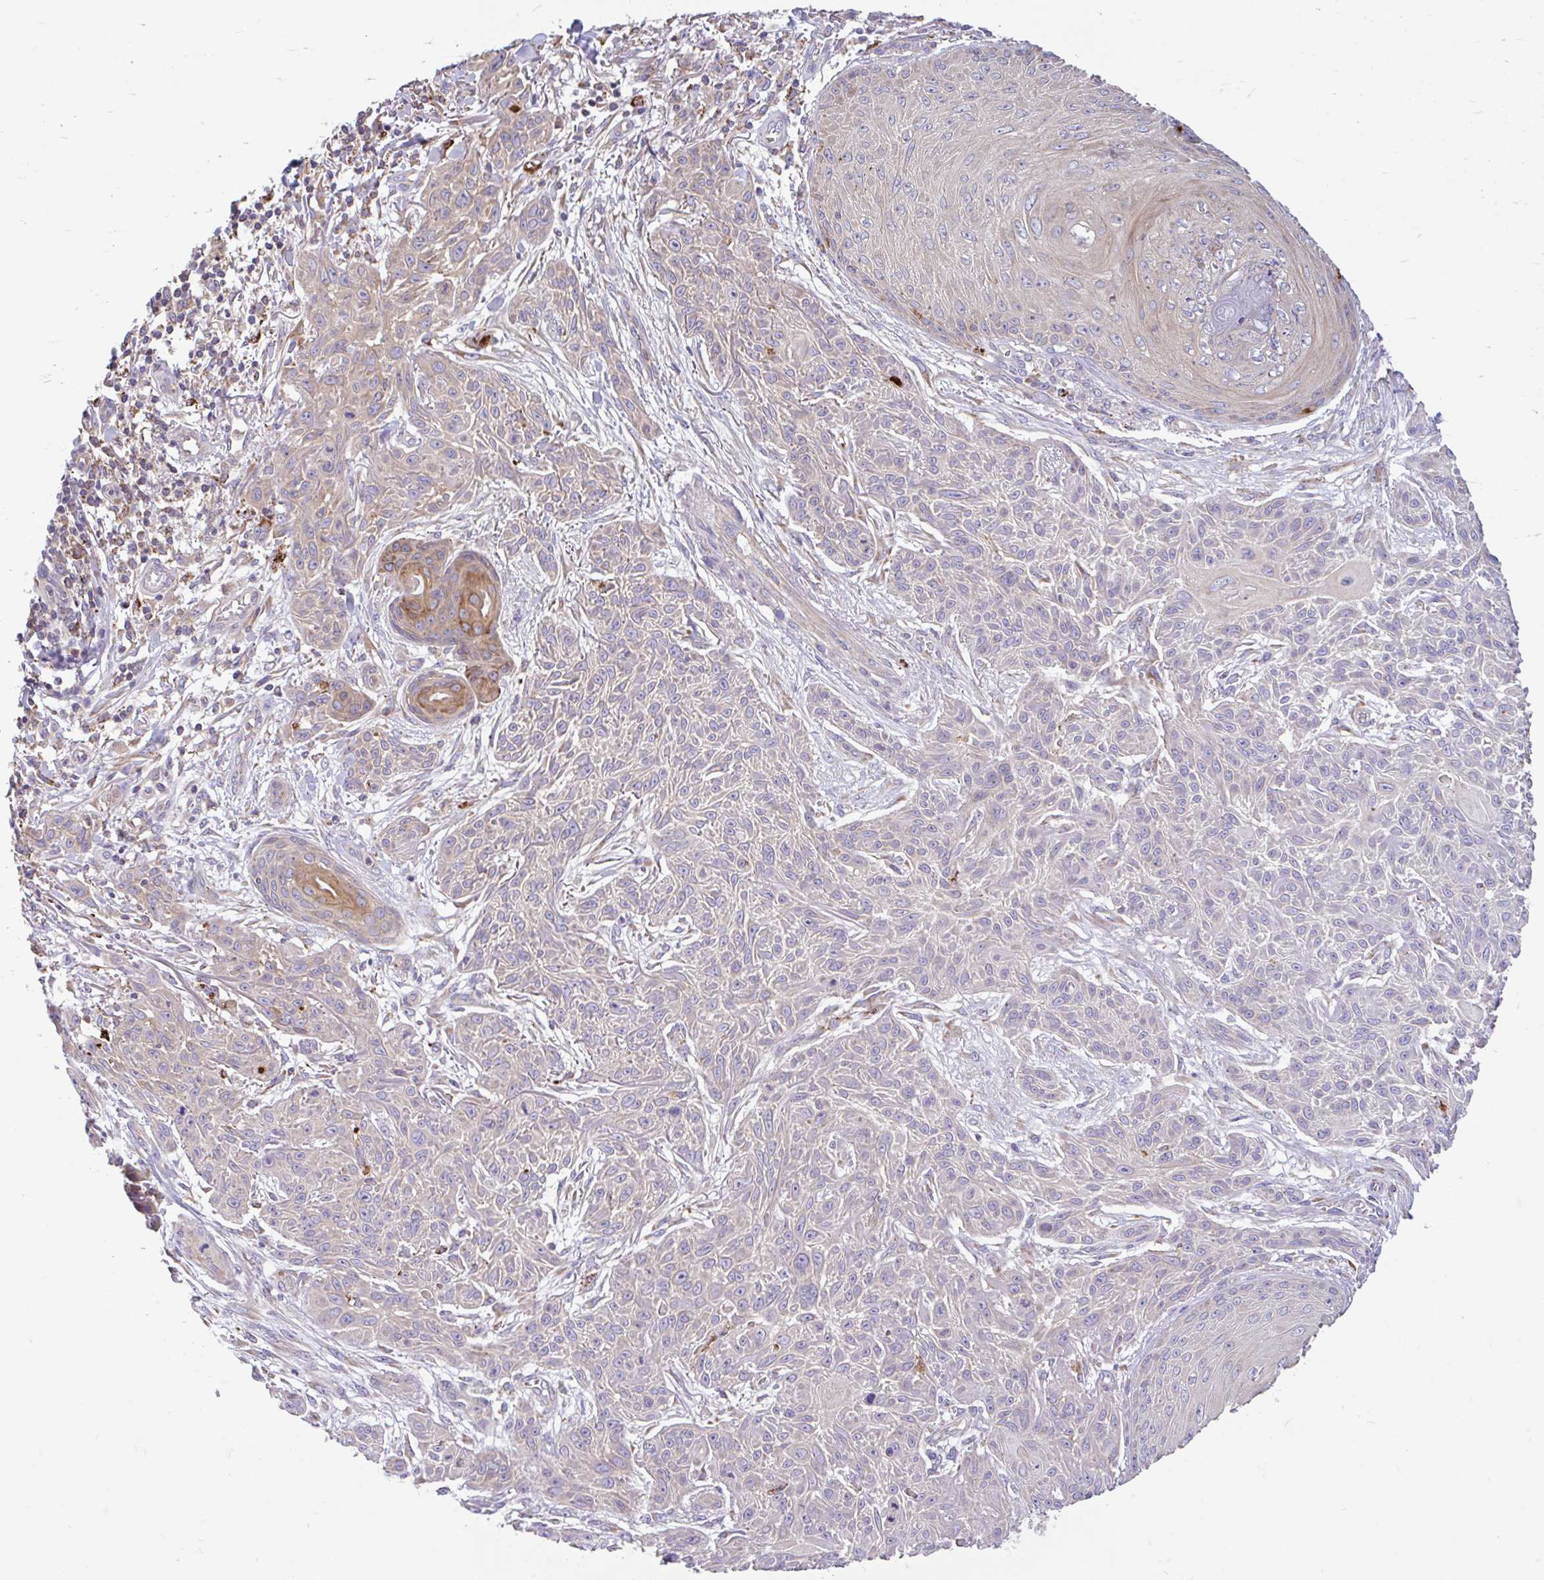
{"staining": {"intensity": "negative", "quantity": "none", "location": "none"}, "tissue": "skin cancer", "cell_type": "Tumor cells", "image_type": "cancer", "snomed": [{"axis": "morphology", "description": "Squamous cell carcinoma, NOS"}, {"axis": "topography", "description": "Skin"}], "caption": "Tumor cells are negative for protein expression in human skin cancer (squamous cell carcinoma).", "gene": "RALBP1", "patient": {"sex": "male", "age": 86}}